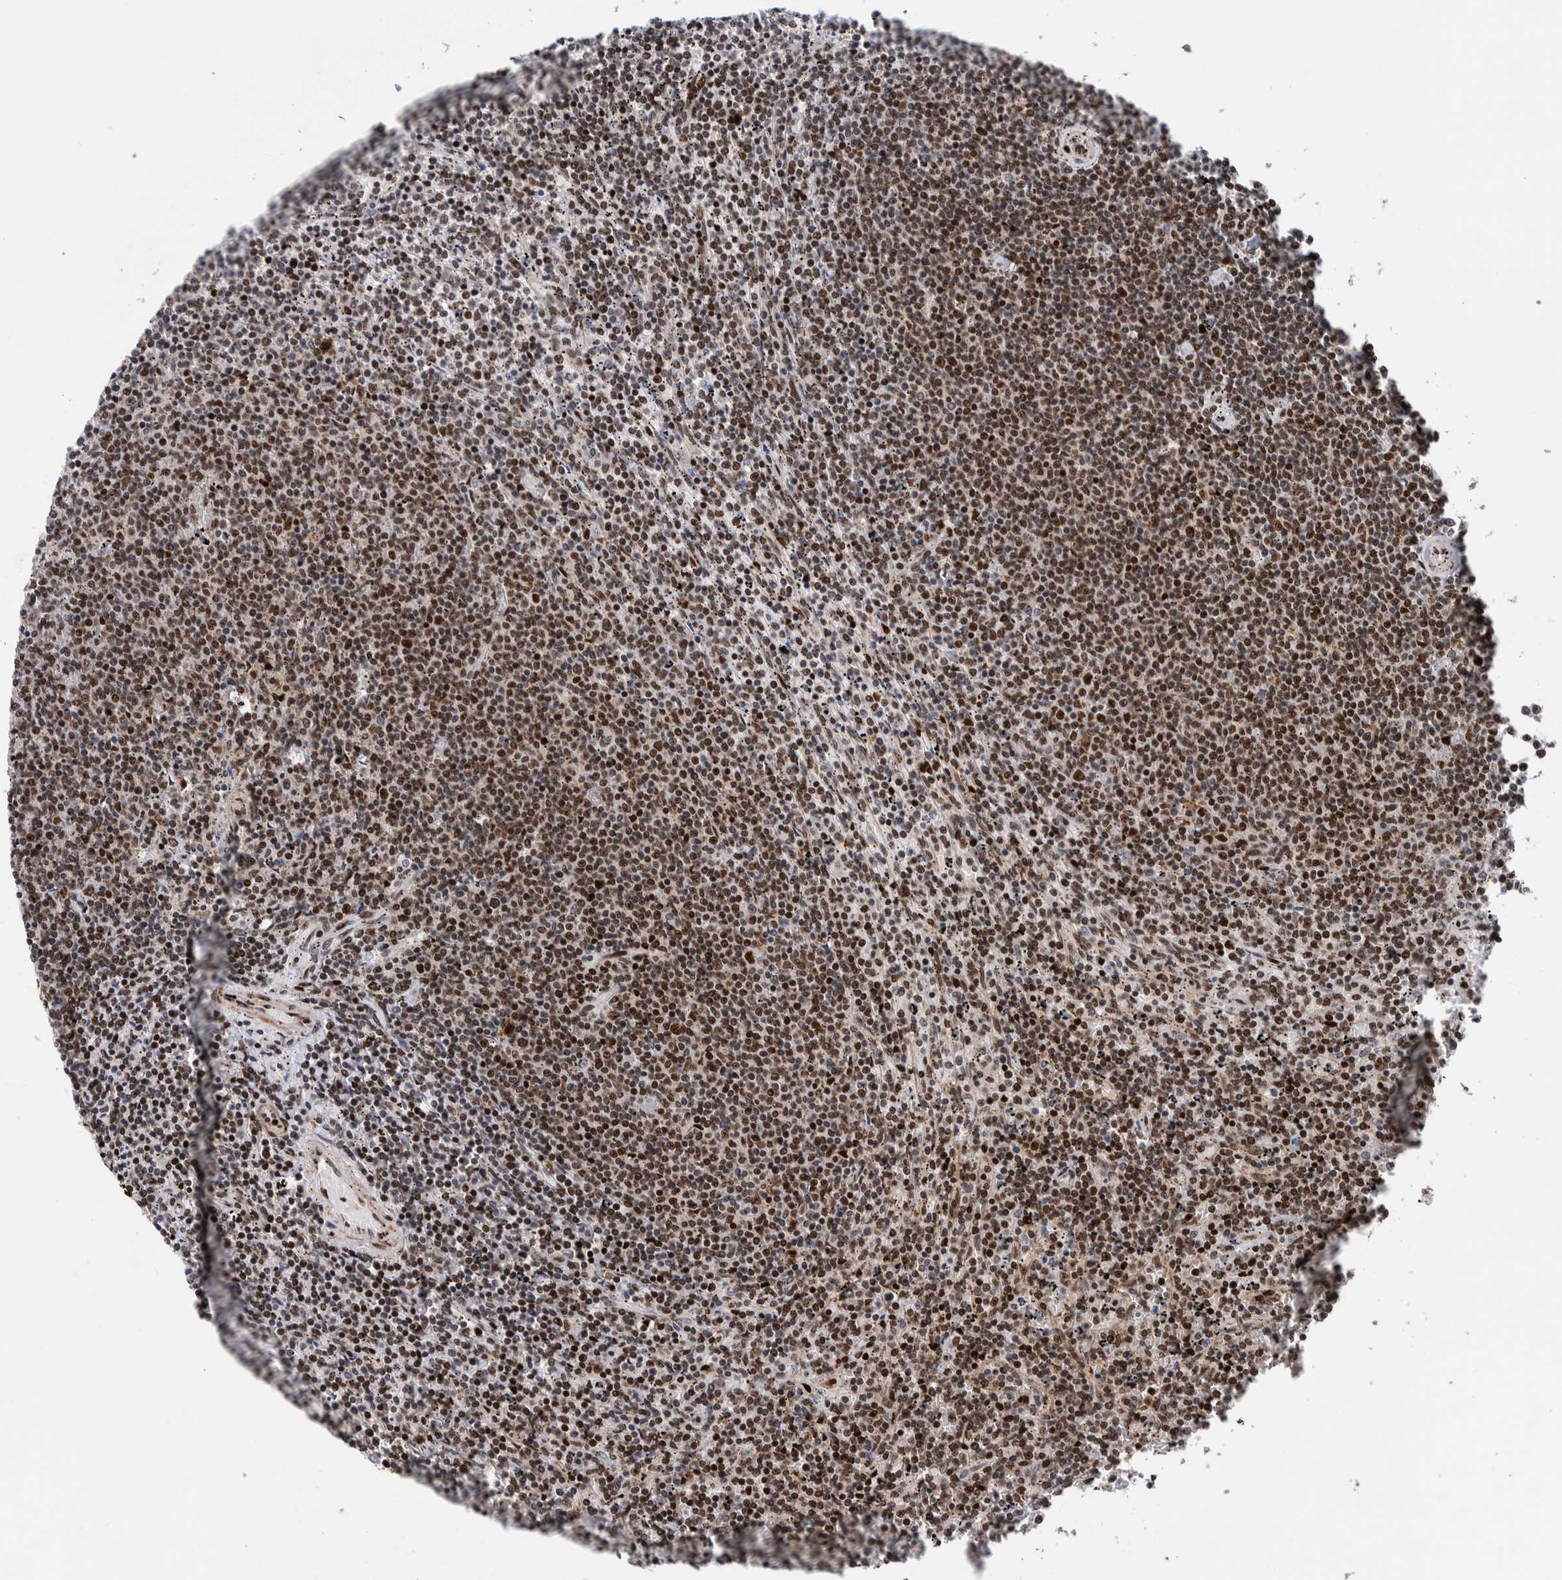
{"staining": {"intensity": "moderate", "quantity": ">75%", "location": "nuclear"}, "tissue": "lymphoma", "cell_type": "Tumor cells", "image_type": "cancer", "snomed": [{"axis": "morphology", "description": "Malignant lymphoma, non-Hodgkin's type, Low grade"}, {"axis": "topography", "description": "Spleen"}], "caption": "Lymphoma tissue displays moderate nuclear positivity in about >75% of tumor cells (brown staining indicates protein expression, while blue staining denotes nuclei).", "gene": "CHD4", "patient": {"sex": "female", "age": 50}}